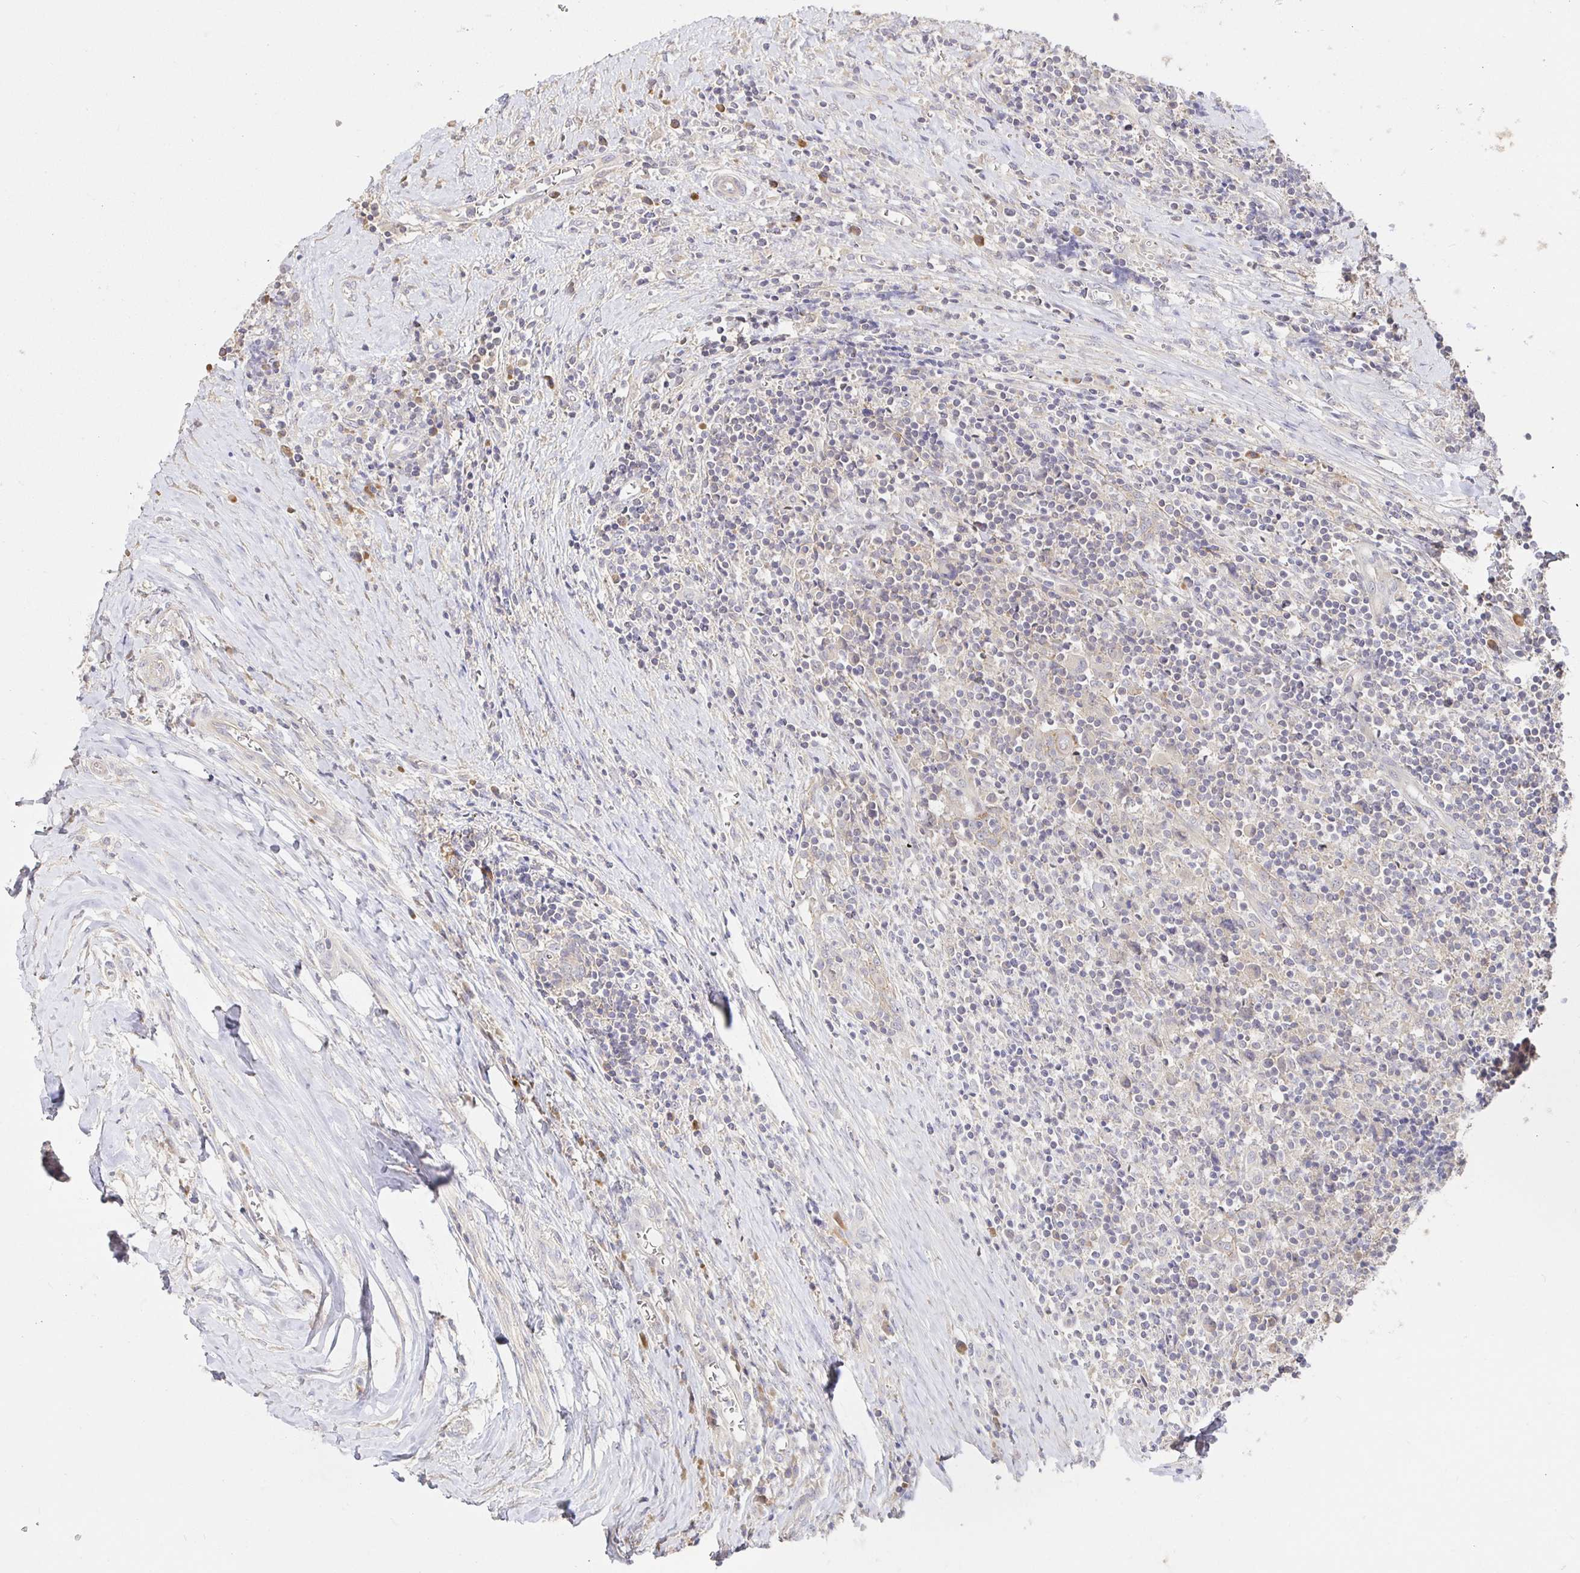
{"staining": {"intensity": "negative", "quantity": "none", "location": "none"}, "tissue": "lymphoma", "cell_type": "Tumor cells", "image_type": "cancer", "snomed": [{"axis": "morphology", "description": "Hodgkin's disease, NOS"}, {"axis": "topography", "description": "Thymus, NOS"}], "caption": "The immunohistochemistry micrograph has no significant staining in tumor cells of Hodgkin's disease tissue.", "gene": "ZDHHC11", "patient": {"sex": "female", "age": 17}}